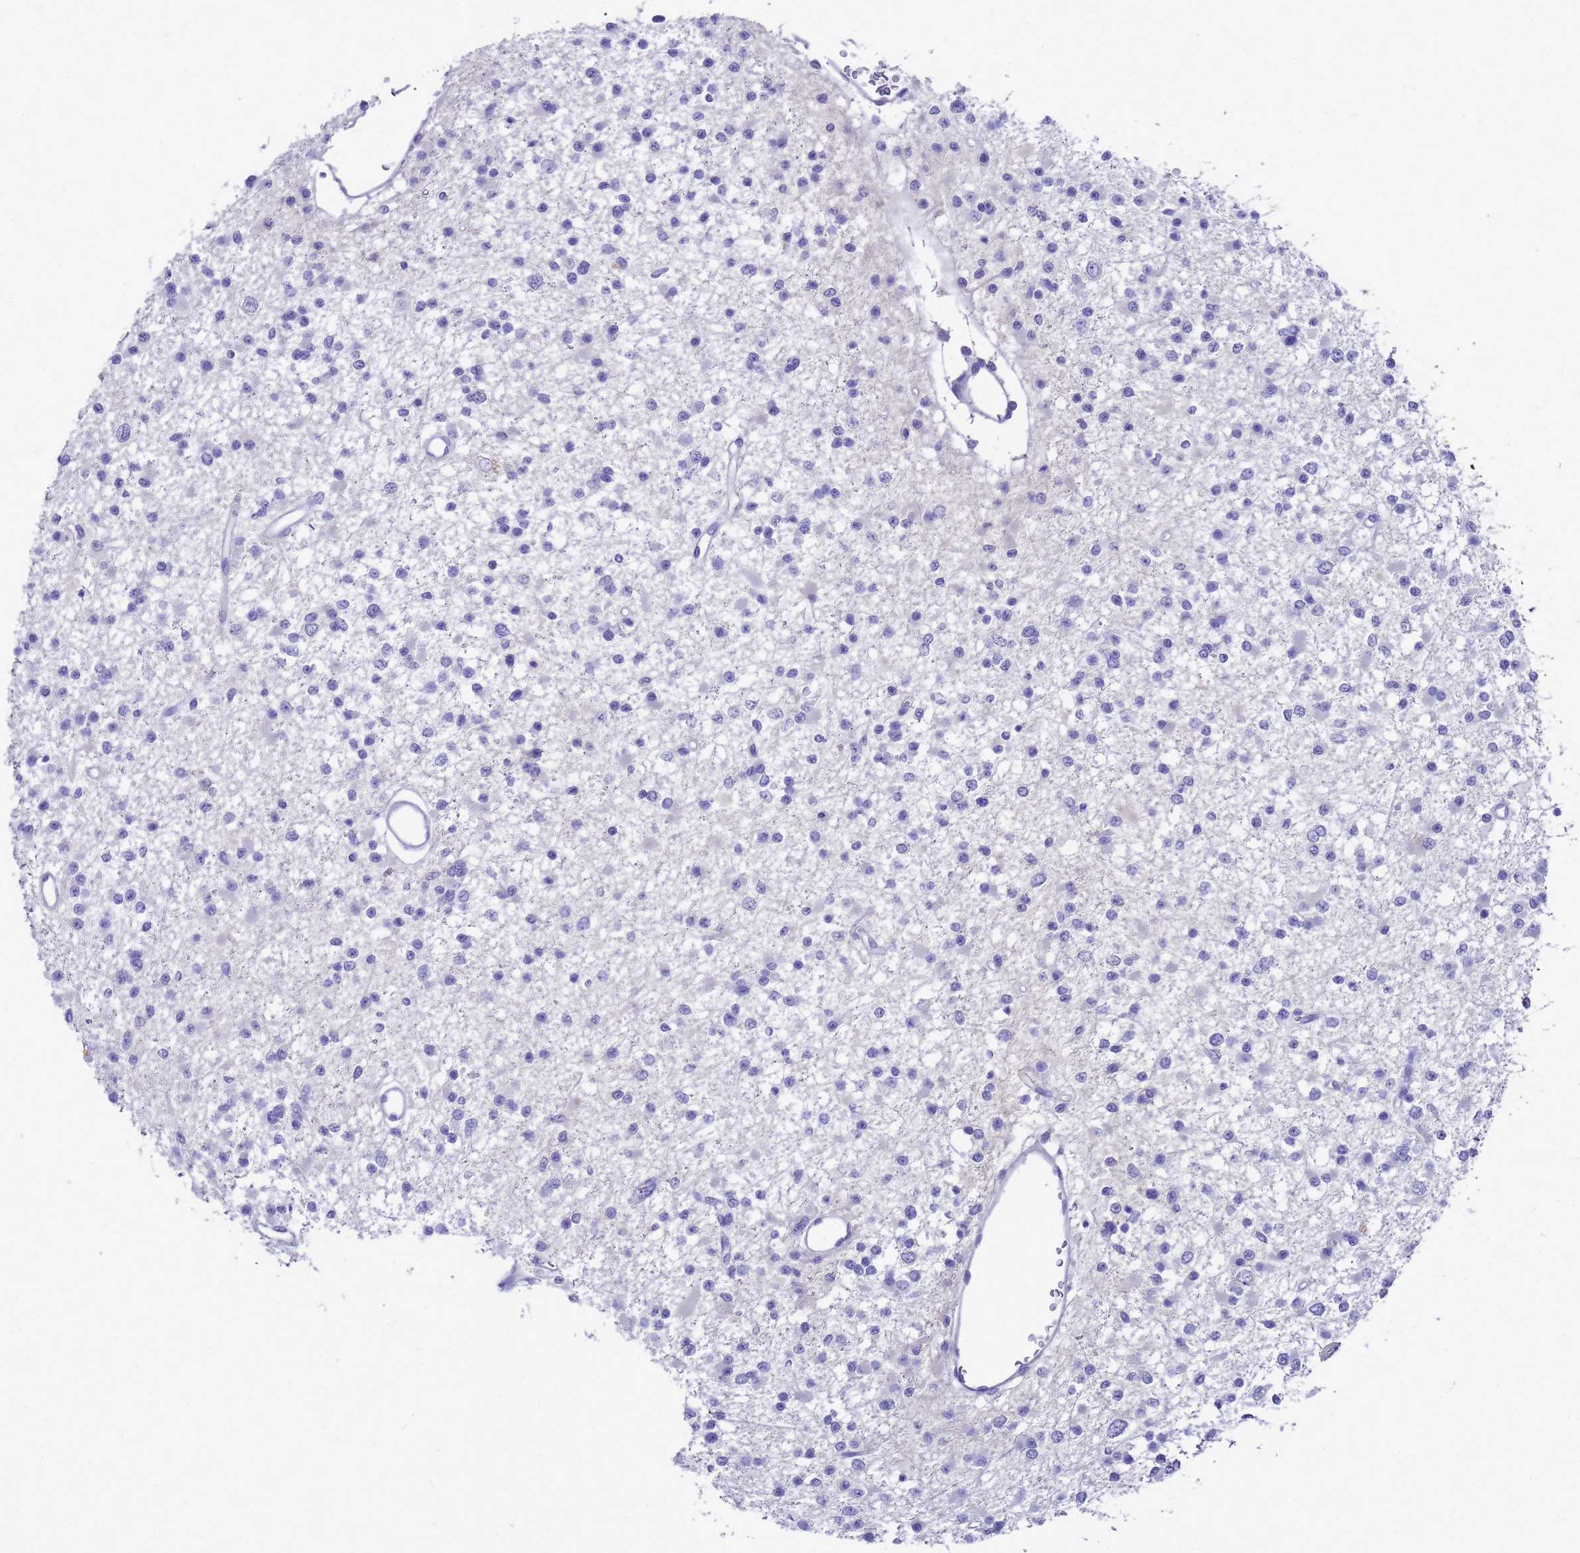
{"staining": {"intensity": "negative", "quantity": "none", "location": "none"}, "tissue": "glioma", "cell_type": "Tumor cells", "image_type": "cancer", "snomed": [{"axis": "morphology", "description": "Glioma, malignant, Low grade"}, {"axis": "topography", "description": "Brain"}], "caption": "Low-grade glioma (malignant) was stained to show a protein in brown. There is no significant expression in tumor cells.", "gene": "MS4A13", "patient": {"sex": "female", "age": 22}}